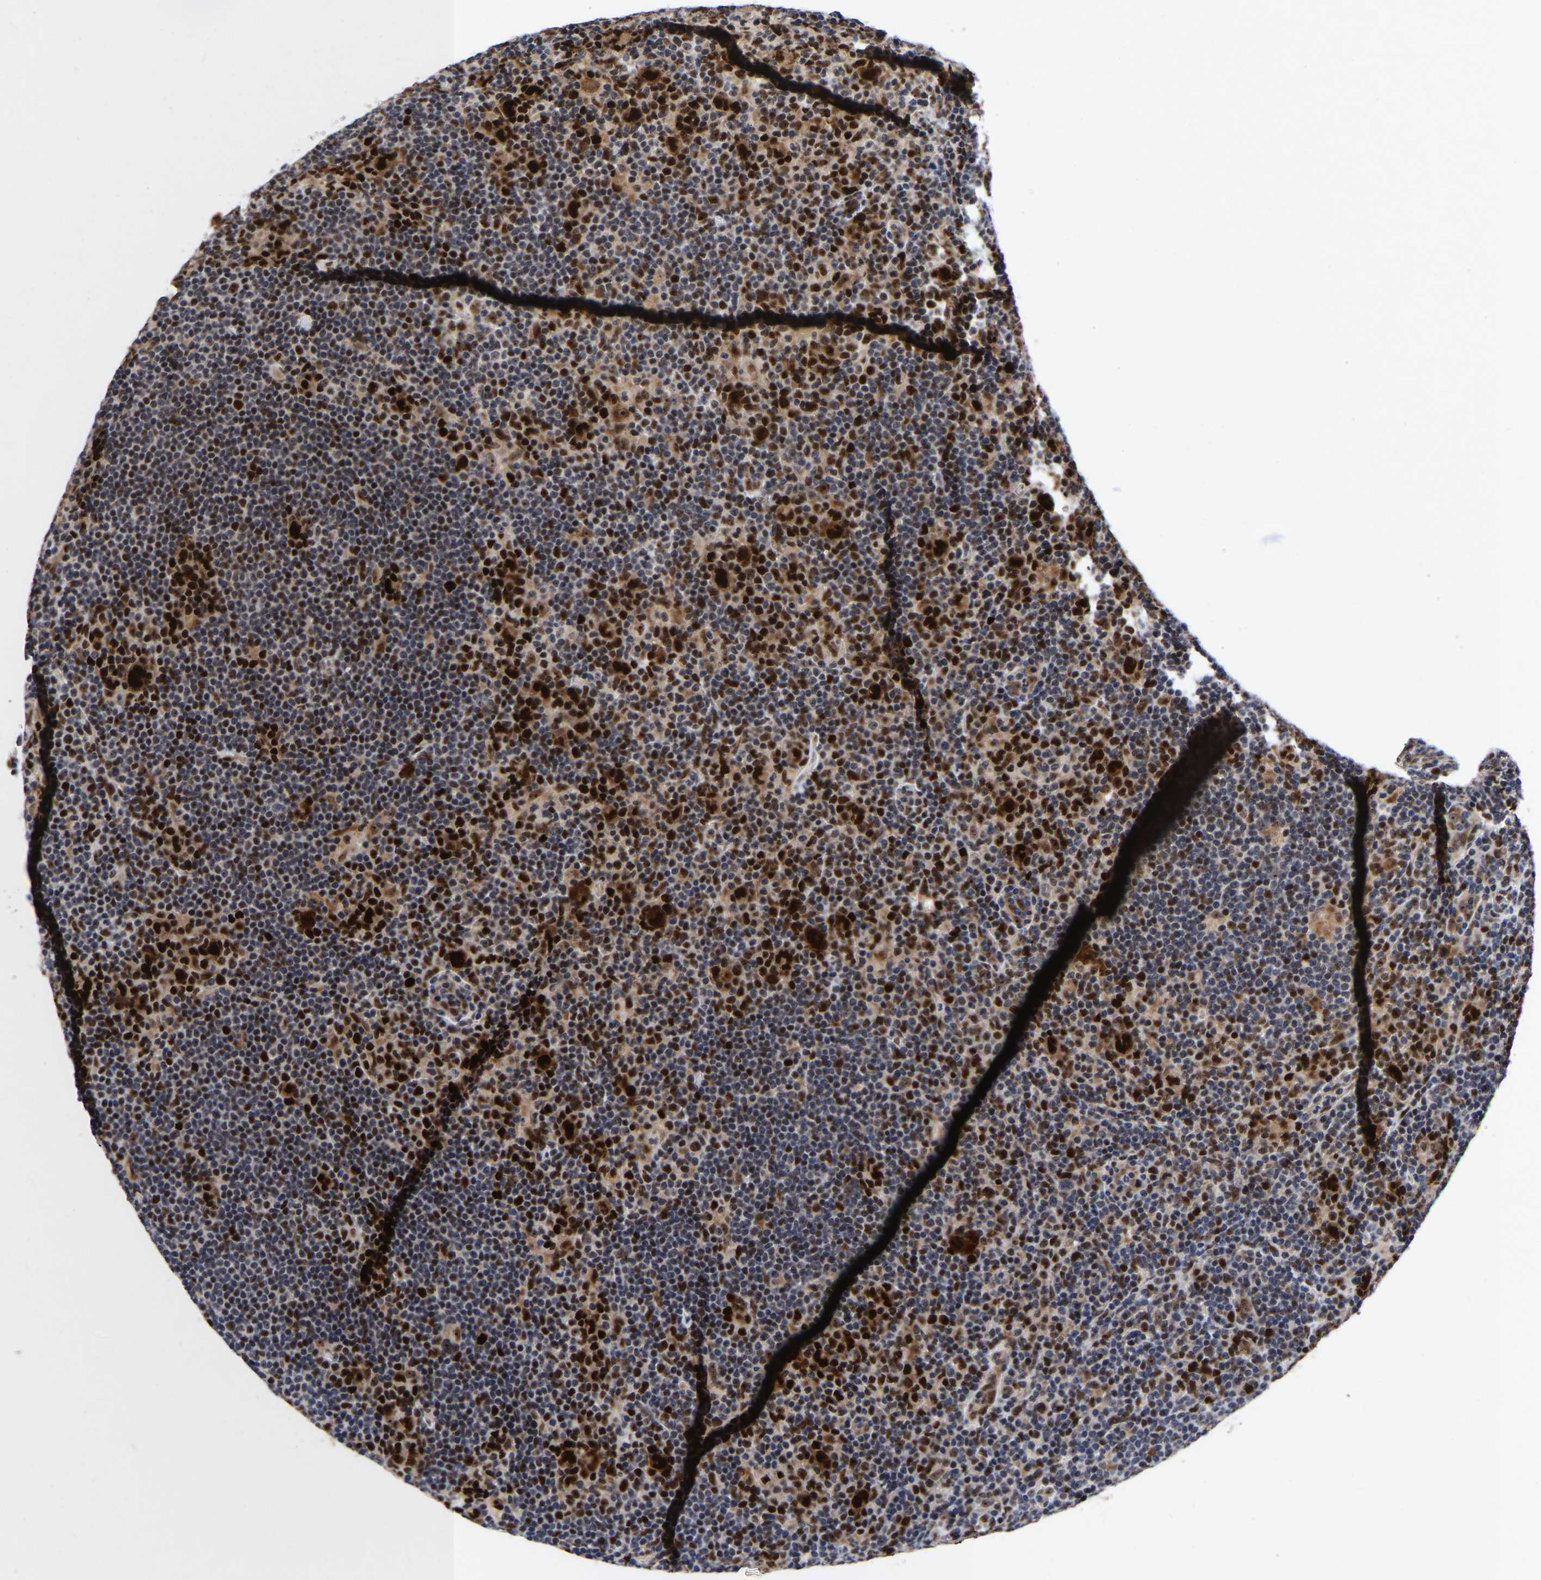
{"staining": {"intensity": "strong", "quantity": ">75%", "location": "cytoplasmic/membranous,nuclear"}, "tissue": "lymphoma", "cell_type": "Tumor cells", "image_type": "cancer", "snomed": [{"axis": "morphology", "description": "Hodgkin's disease, NOS"}, {"axis": "topography", "description": "Lymph node"}], "caption": "Protein staining of lymphoma tissue exhibits strong cytoplasmic/membranous and nuclear staining in approximately >75% of tumor cells.", "gene": "JUNB", "patient": {"sex": "female", "age": 57}}